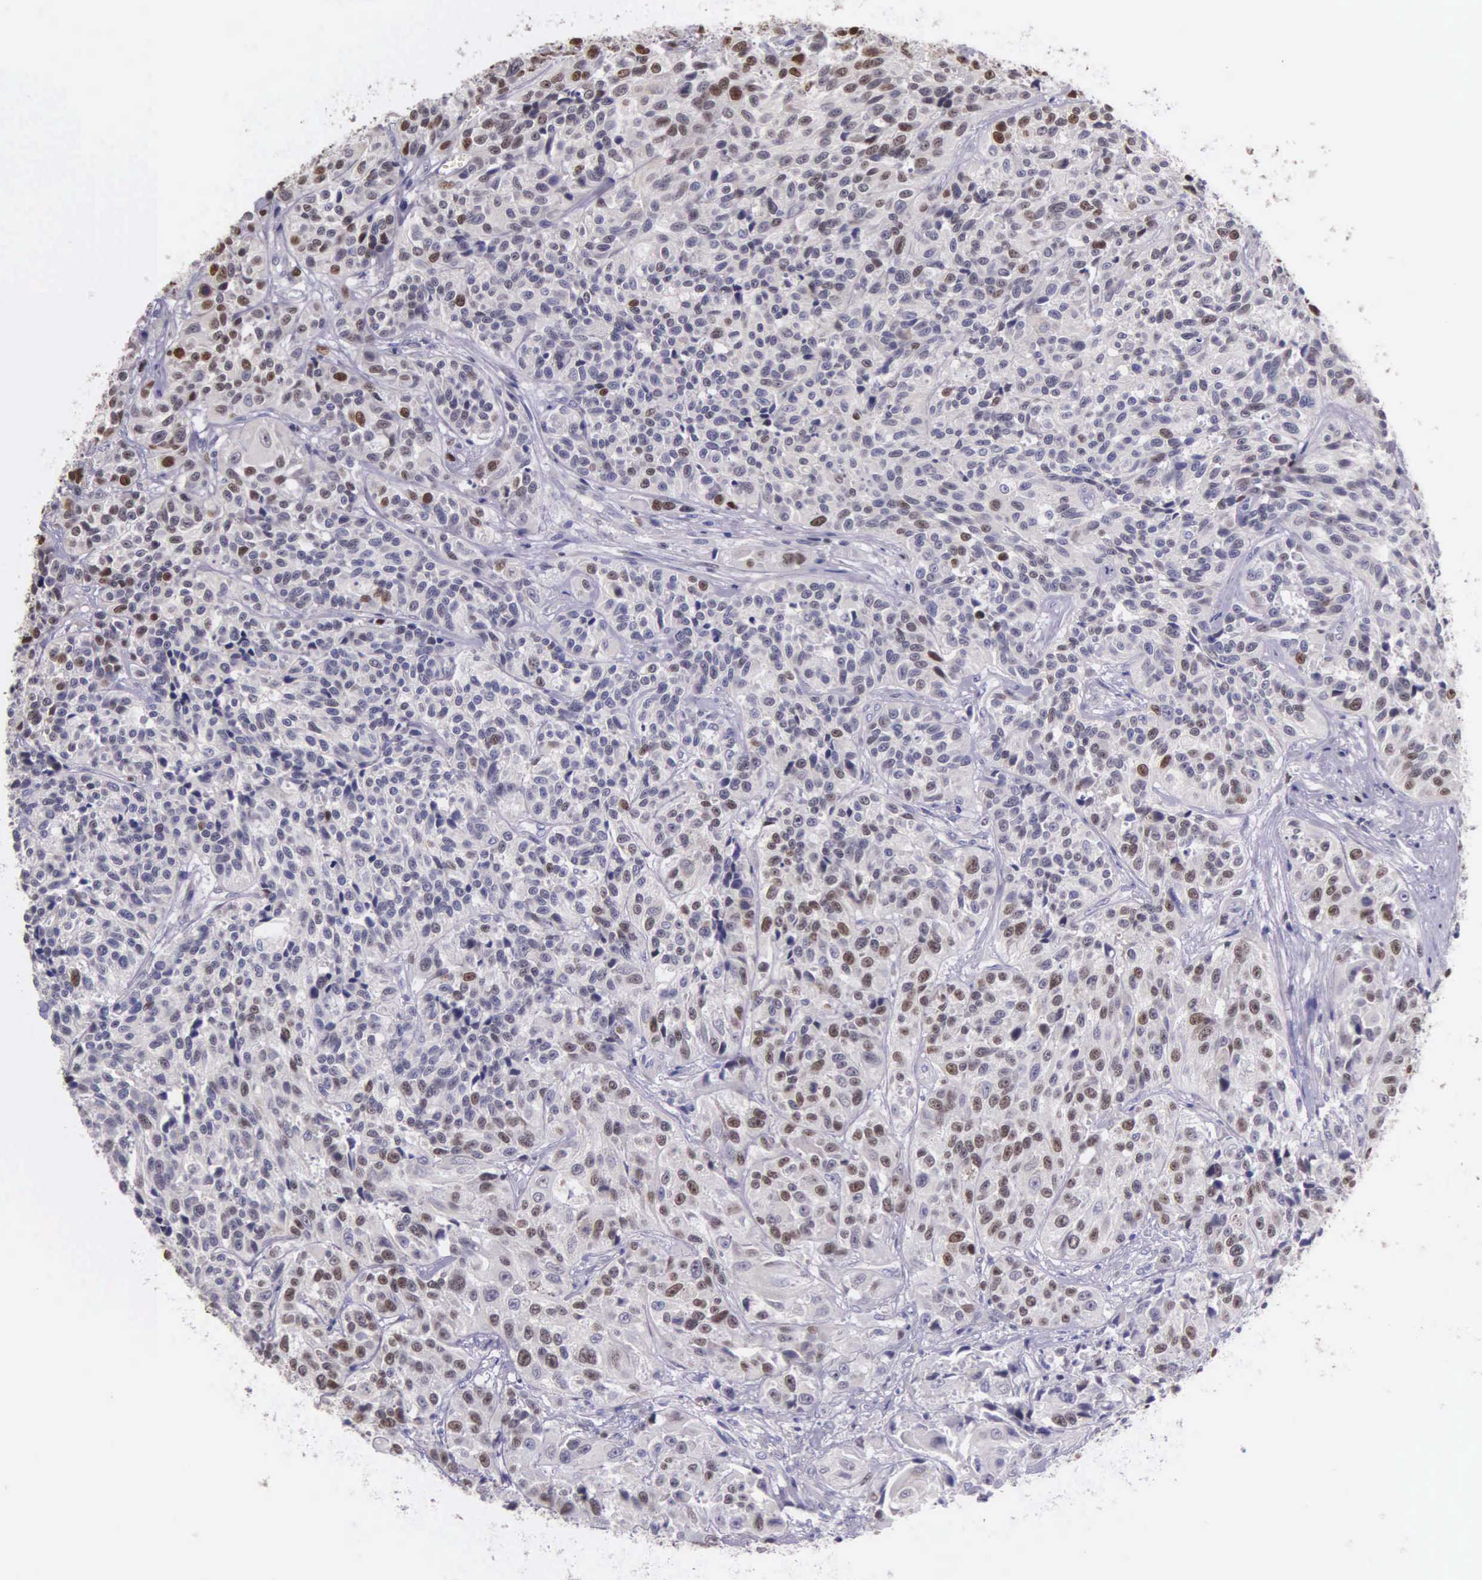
{"staining": {"intensity": "weak", "quantity": "<25%", "location": "nuclear"}, "tissue": "urothelial cancer", "cell_type": "Tumor cells", "image_type": "cancer", "snomed": [{"axis": "morphology", "description": "Urothelial carcinoma, High grade"}, {"axis": "topography", "description": "Urinary bladder"}], "caption": "There is no significant positivity in tumor cells of high-grade urothelial carcinoma.", "gene": "MCM5", "patient": {"sex": "female", "age": 81}}